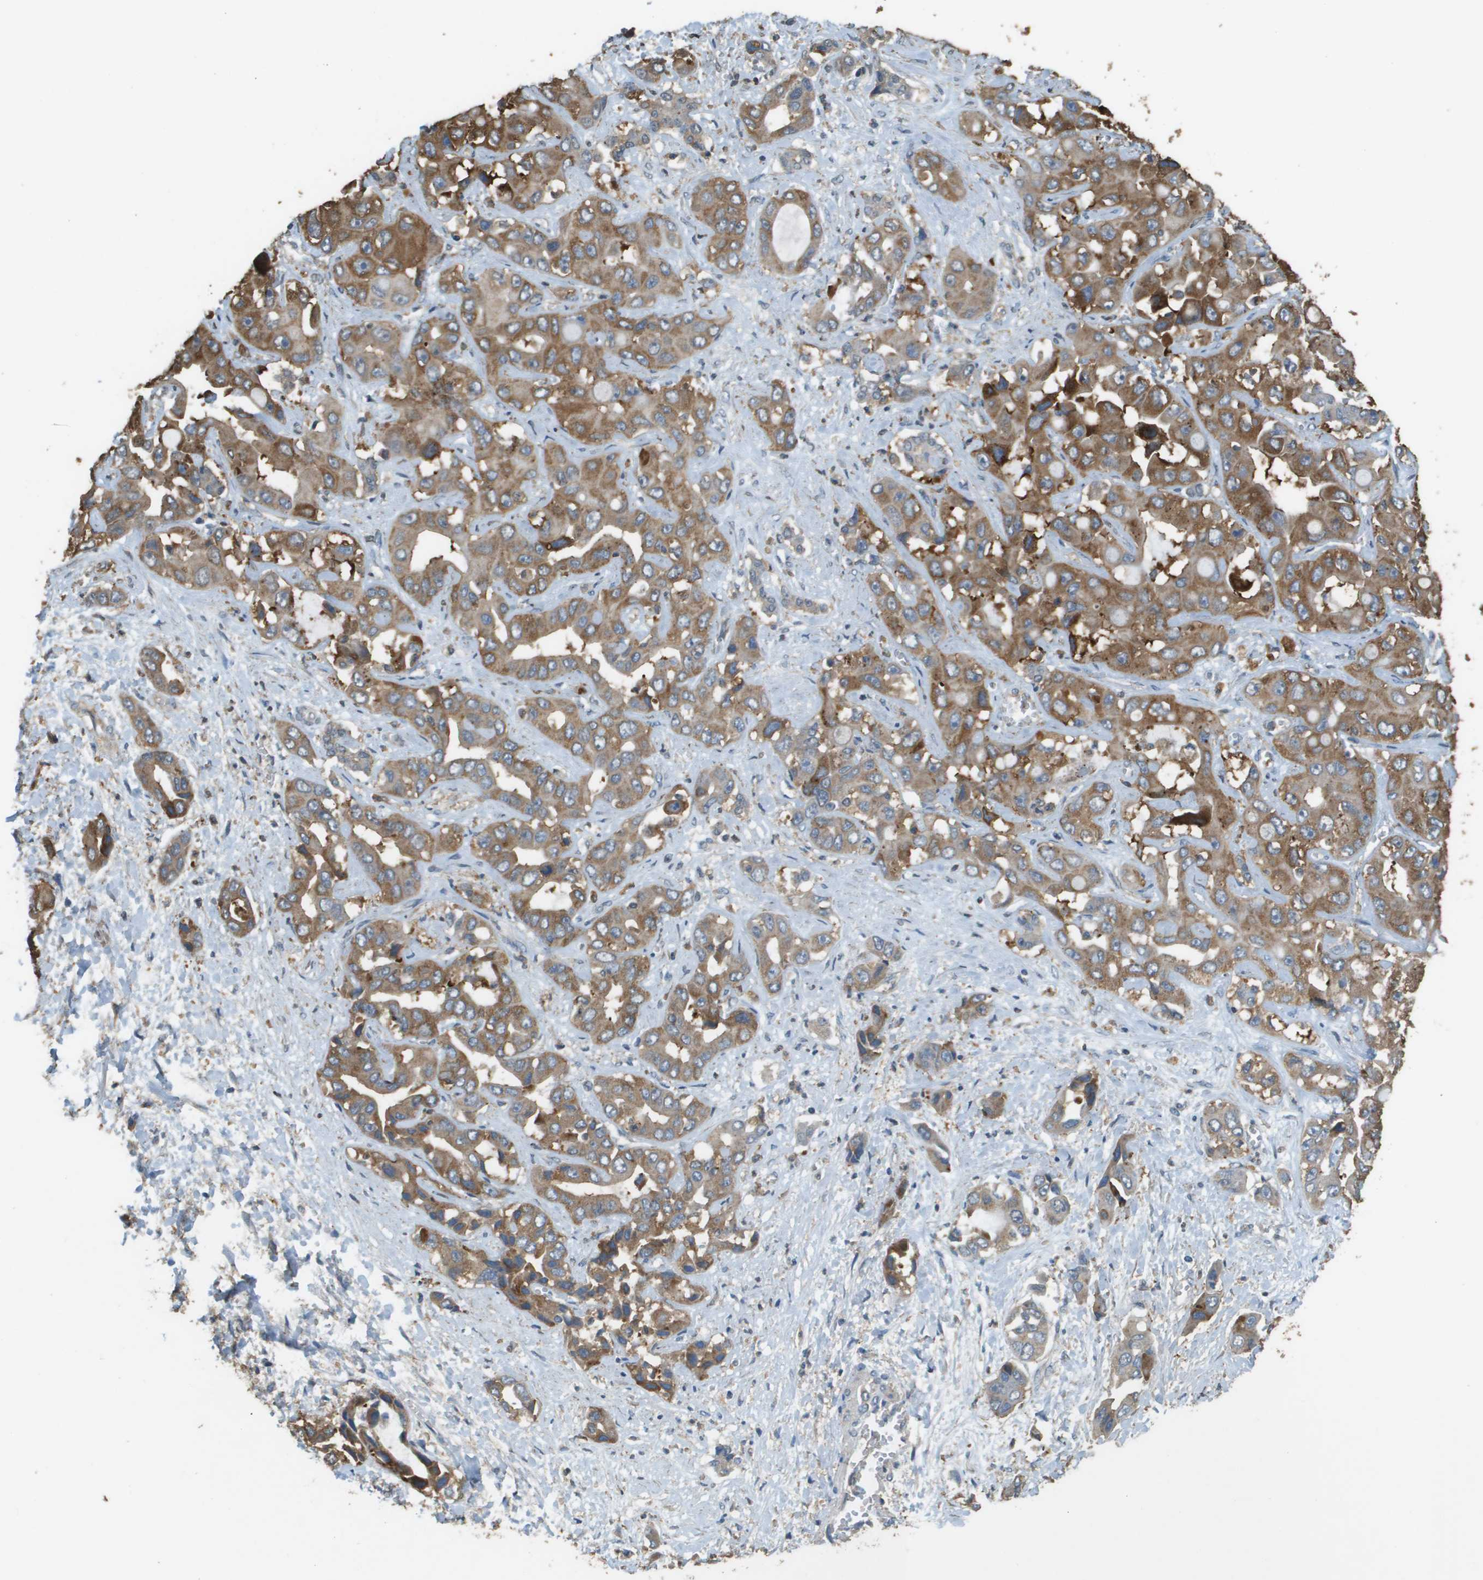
{"staining": {"intensity": "moderate", "quantity": ">75%", "location": "cytoplasmic/membranous"}, "tissue": "liver cancer", "cell_type": "Tumor cells", "image_type": "cancer", "snomed": [{"axis": "morphology", "description": "Cholangiocarcinoma"}, {"axis": "topography", "description": "Liver"}], "caption": "Human cholangiocarcinoma (liver) stained with a protein marker exhibits moderate staining in tumor cells.", "gene": "MS4A7", "patient": {"sex": "female", "age": 52}}